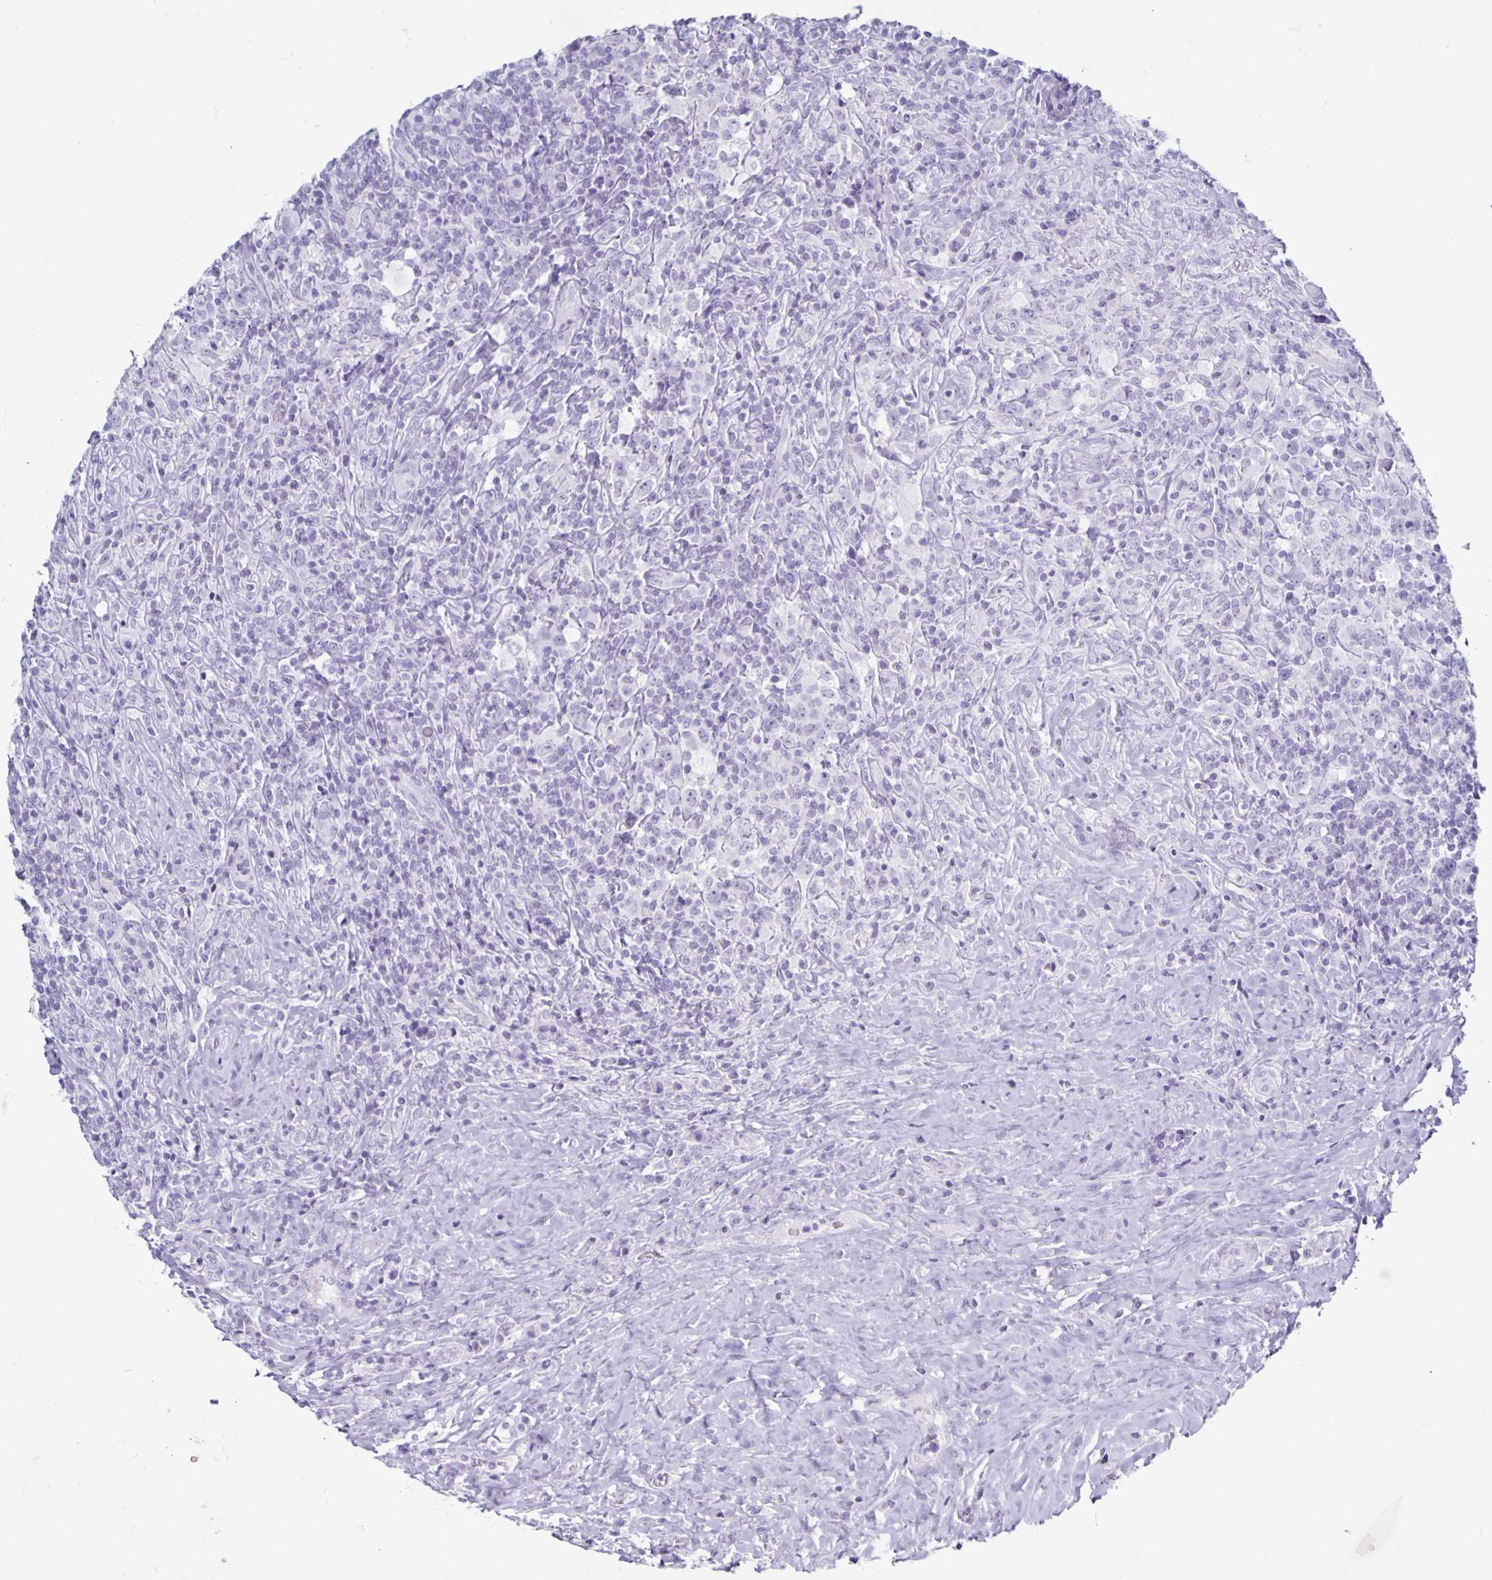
{"staining": {"intensity": "negative", "quantity": "none", "location": "none"}, "tissue": "lymphoma", "cell_type": "Tumor cells", "image_type": "cancer", "snomed": [{"axis": "morphology", "description": "Hodgkin's disease, NOS"}, {"axis": "topography", "description": "Lymph node"}], "caption": "Tumor cells show no significant staining in lymphoma.", "gene": "CT45A5", "patient": {"sex": "female", "age": 18}}